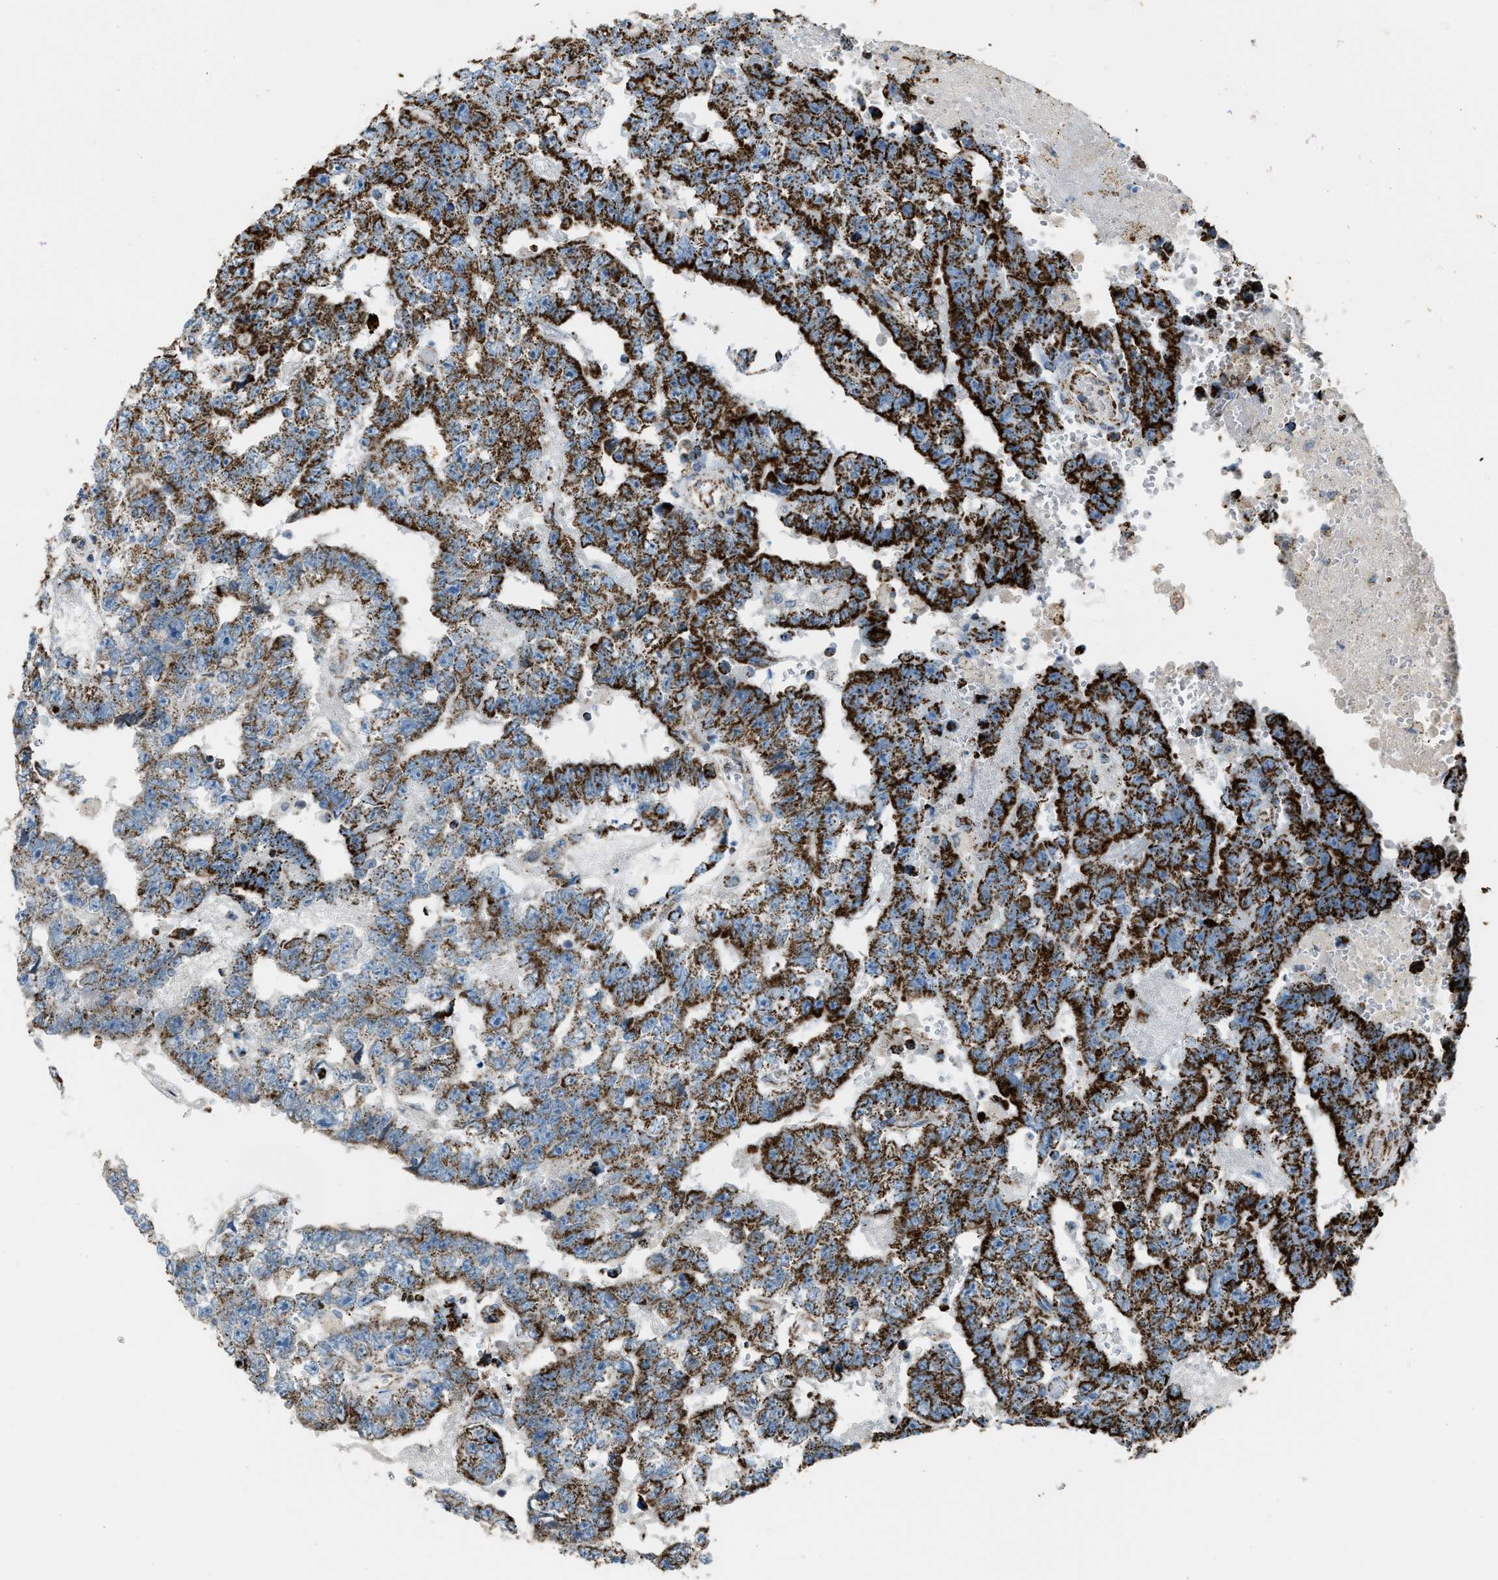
{"staining": {"intensity": "strong", "quantity": ">75%", "location": "cytoplasmic/membranous"}, "tissue": "testis cancer", "cell_type": "Tumor cells", "image_type": "cancer", "snomed": [{"axis": "morphology", "description": "Carcinoma, Embryonal, NOS"}, {"axis": "topography", "description": "Testis"}], "caption": "Testis embryonal carcinoma was stained to show a protein in brown. There is high levels of strong cytoplasmic/membranous expression in about >75% of tumor cells.", "gene": "MDH2", "patient": {"sex": "male", "age": 25}}